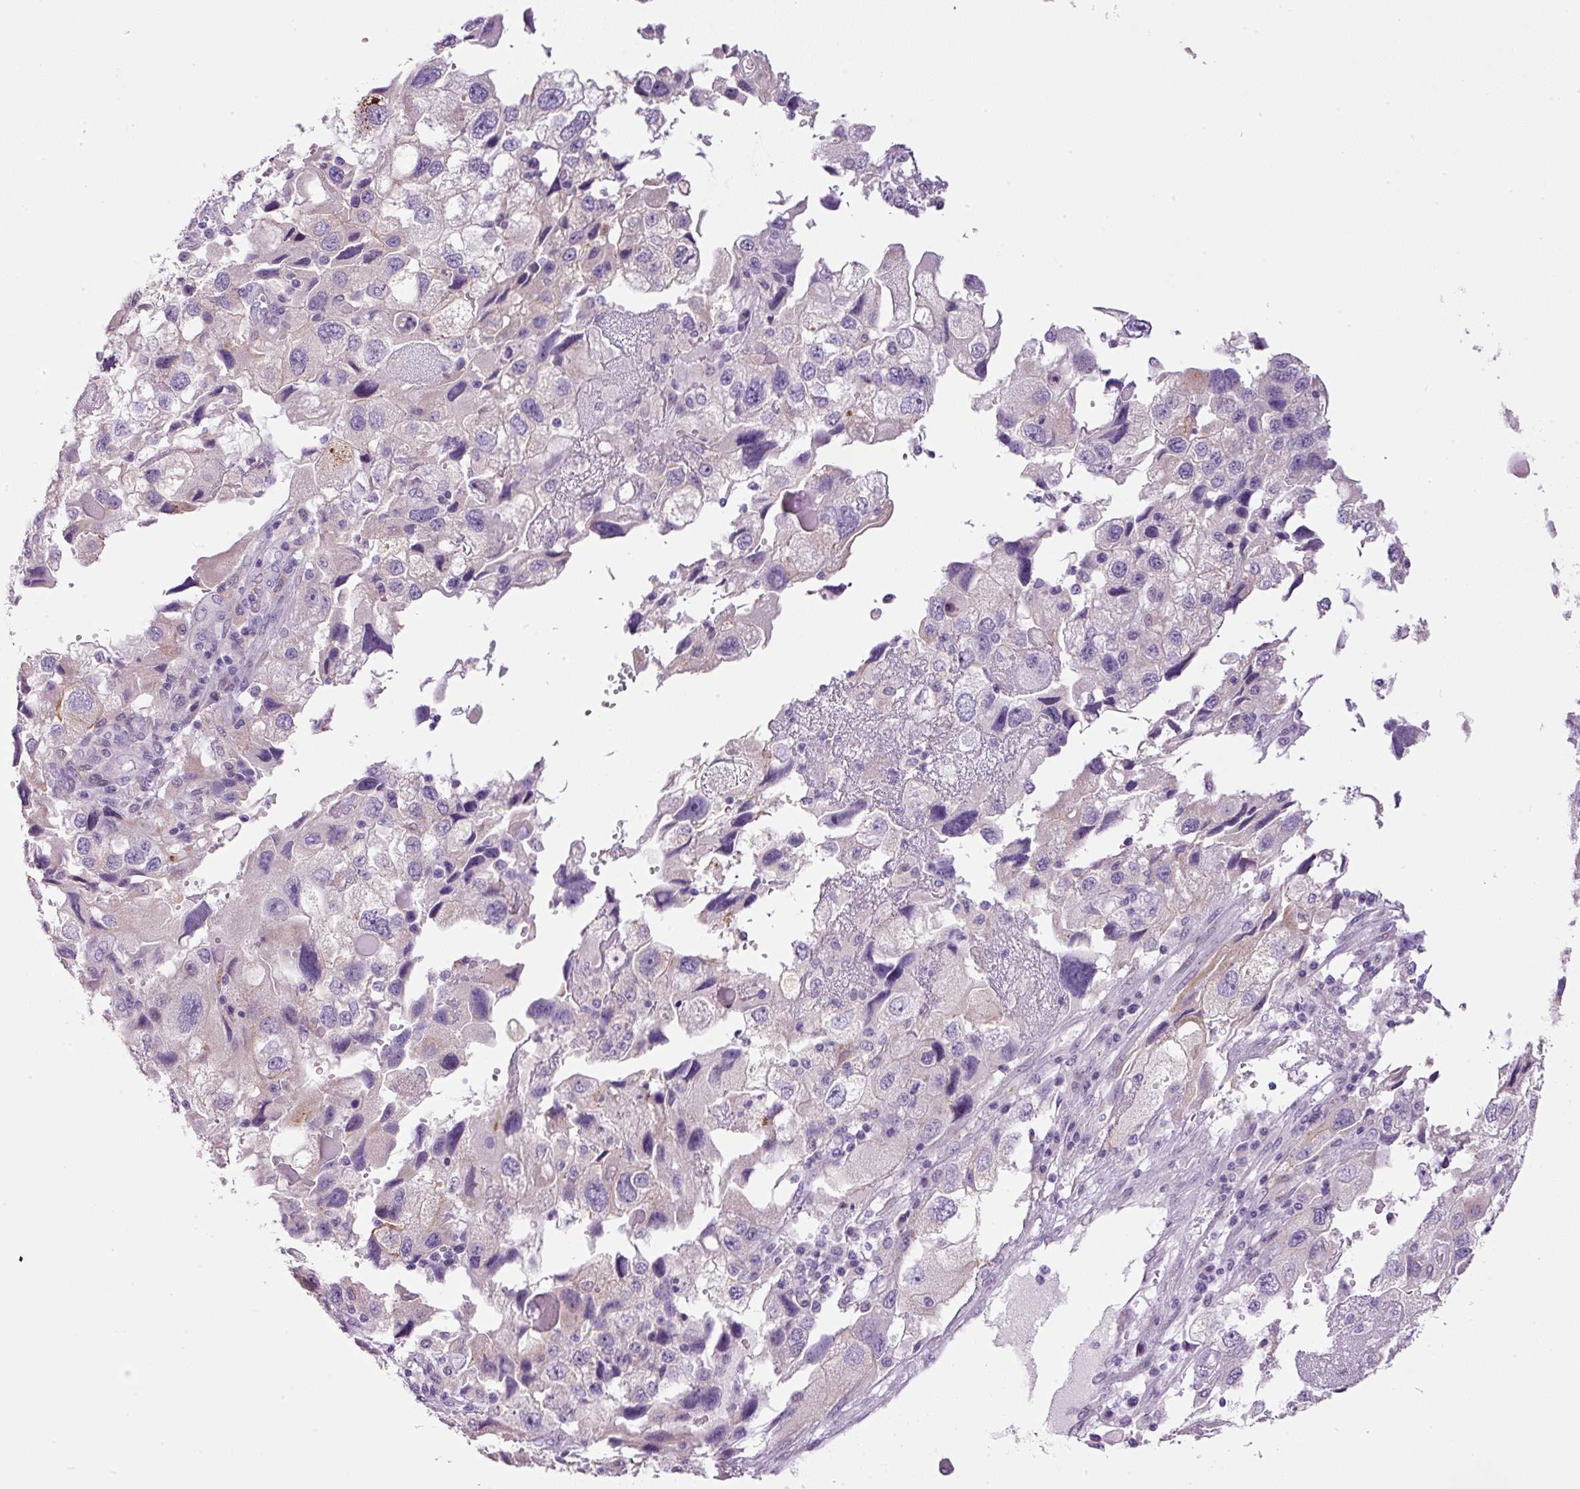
{"staining": {"intensity": "negative", "quantity": "none", "location": "none"}, "tissue": "endometrial cancer", "cell_type": "Tumor cells", "image_type": "cancer", "snomed": [{"axis": "morphology", "description": "Adenocarcinoma, NOS"}, {"axis": "topography", "description": "Endometrium"}], "caption": "This micrograph is of endometrial cancer stained with immunohistochemistry (IHC) to label a protein in brown with the nuclei are counter-stained blue. There is no positivity in tumor cells.", "gene": "SRC", "patient": {"sex": "female", "age": 49}}